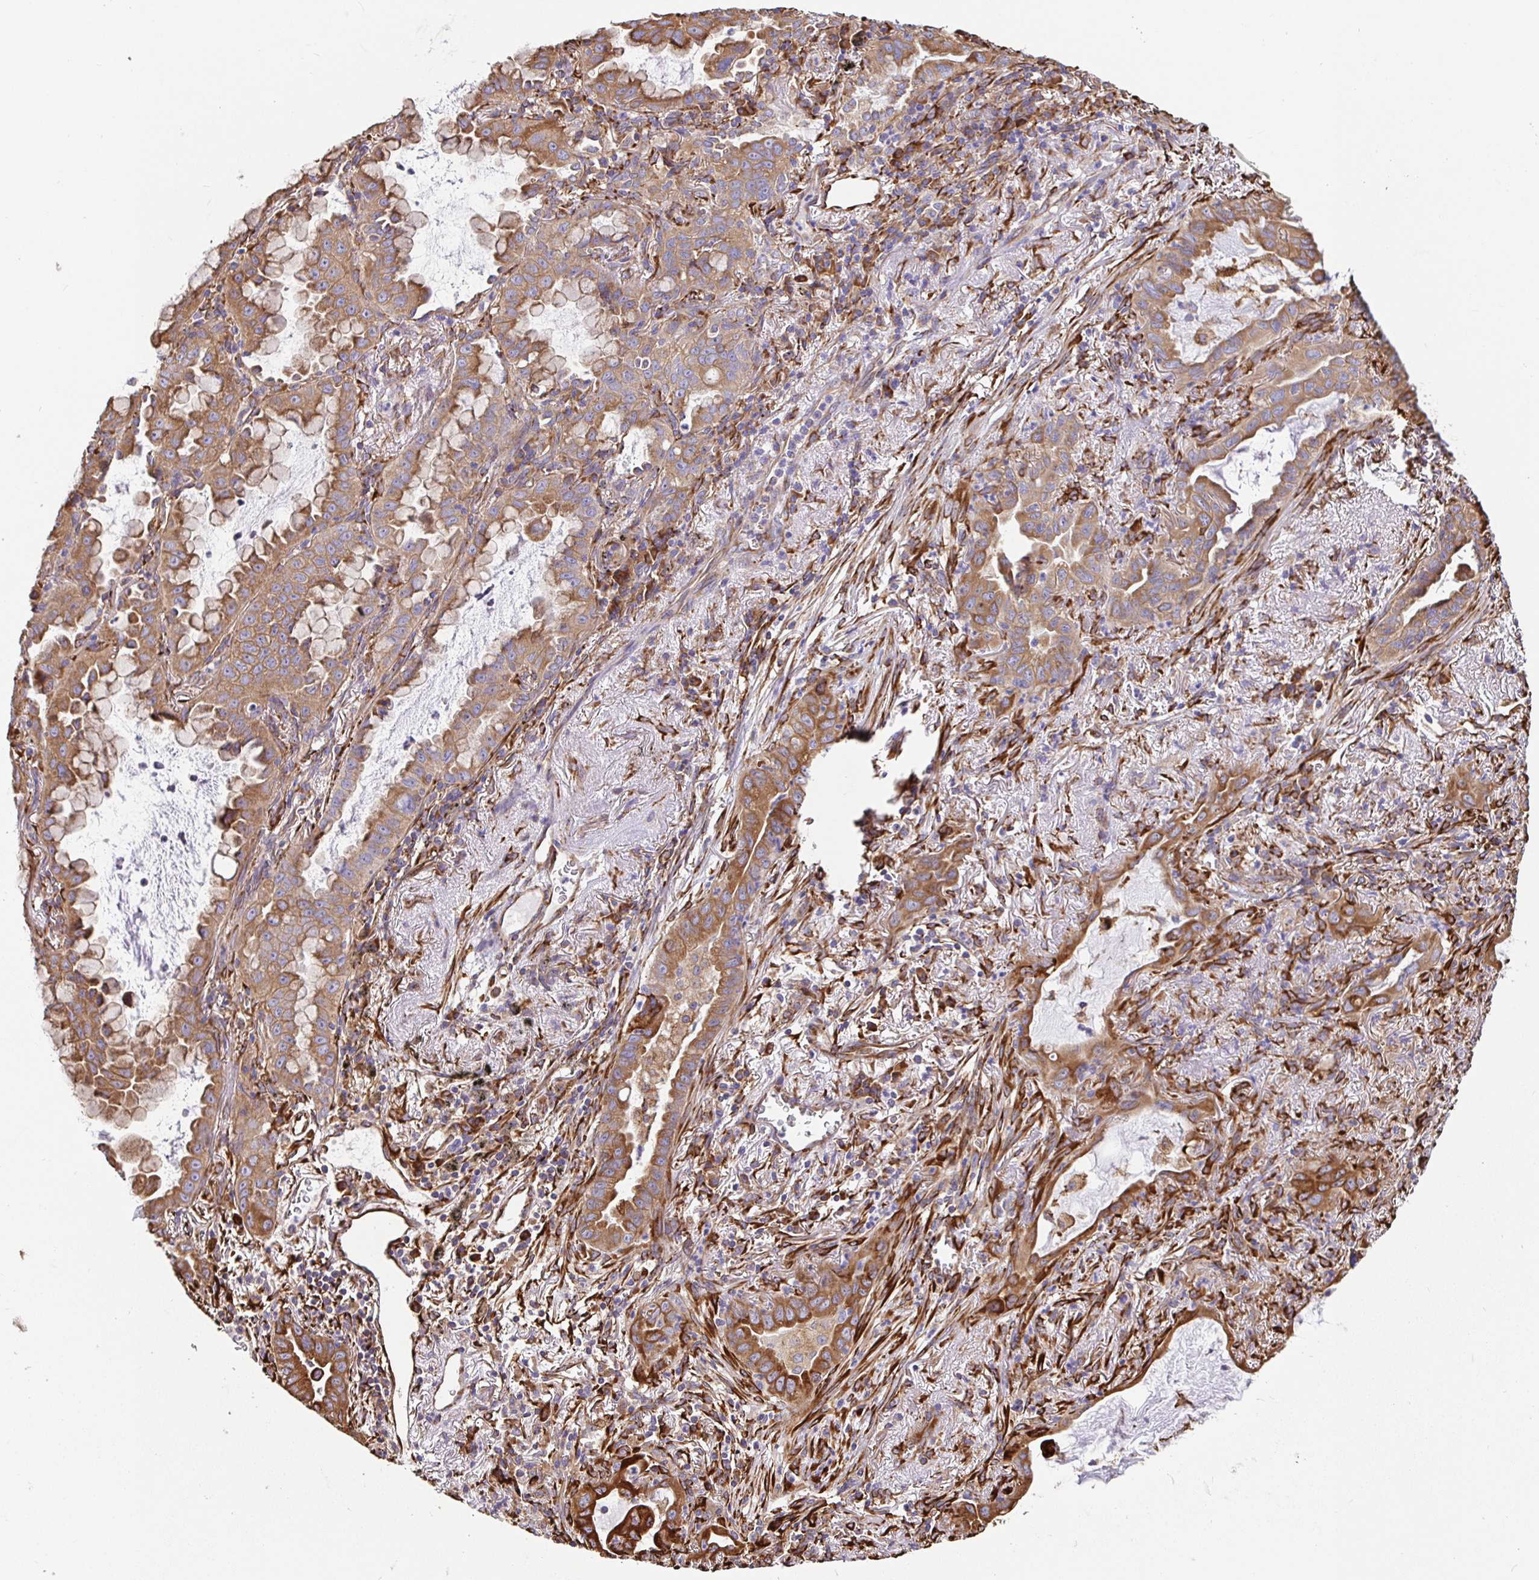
{"staining": {"intensity": "moderate", "quantity": ">75%", "location": "cytoplasmic/membranous"}, "tissue": "lung cancer", "cell_type": "Tumor cells", "image_type": "cancer", "snomed": [{"axis": "morphology", "description": "Adenocarcinoma, NOS"}, {"axis": "topography", "description": "Lung"}], "caption": "Tumor cells demonstrate medium levels of moderate cytoplasmic/membranous positivity in about >75% of cells in human lung cancer. (brown staining indicates protein expression, while blue staining denotes nuclei).", "gene": "MAOA", "patient": {"sex": "male", "age": 65}}